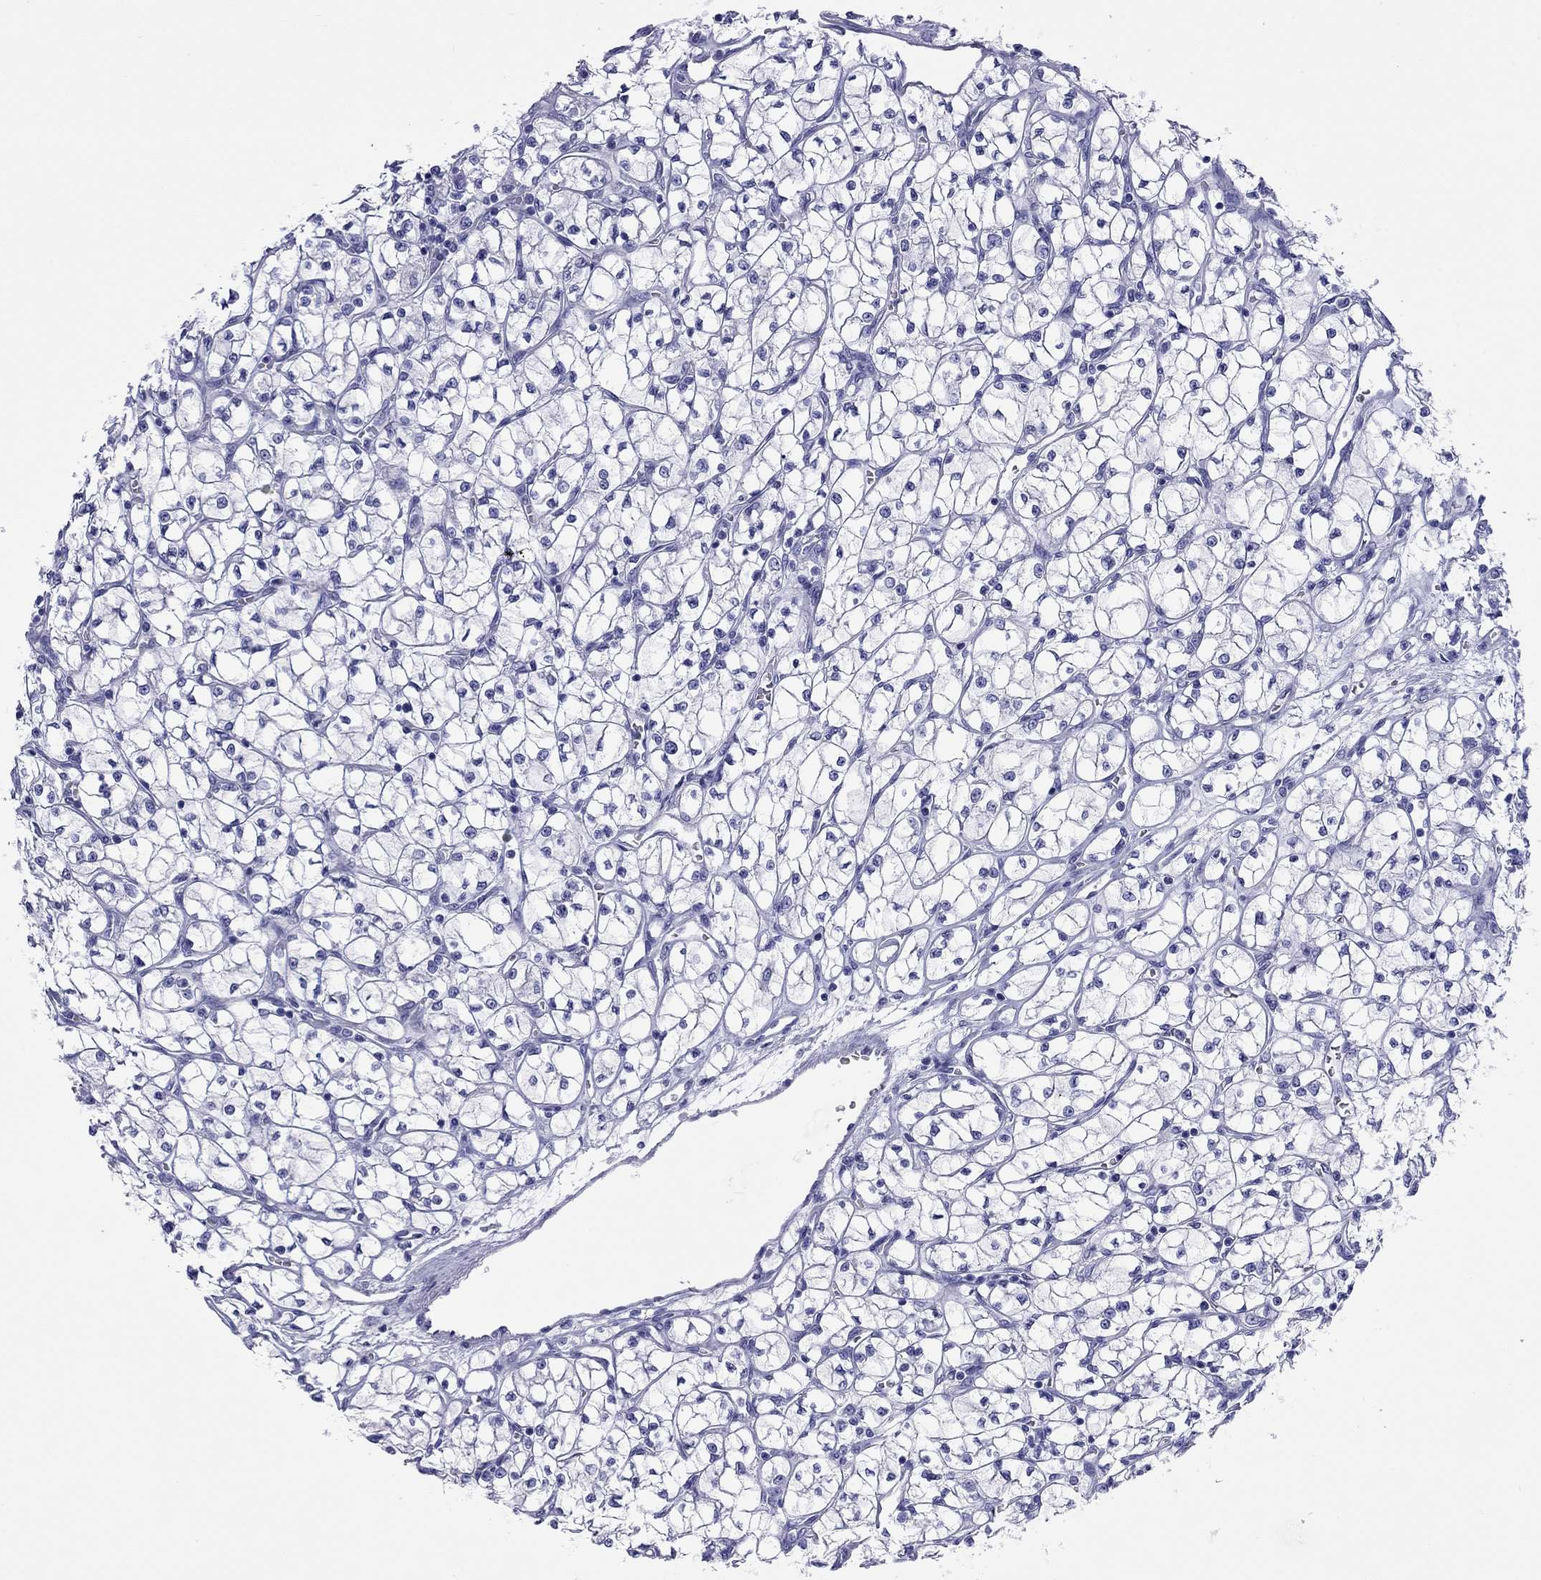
{"staining": {"intensity": "negative", "quantity": "none", "location": "none"}, "tissue": "renal cancer", "cell_type": "Tumor cells", "image_type": "cancer", "snomed": [{"axis": "morphology", "description": "Adenocarcinoma, NOS"}, {"axis": "topography", "description": "Kidney"}], "caption": "Immunohistochemistry (IHC) of renal cancer (adenocarcinoma) shows no staining in tumor cells.", "gene": "FIGLA", "patient": {"sex": "female", "age": 64}}